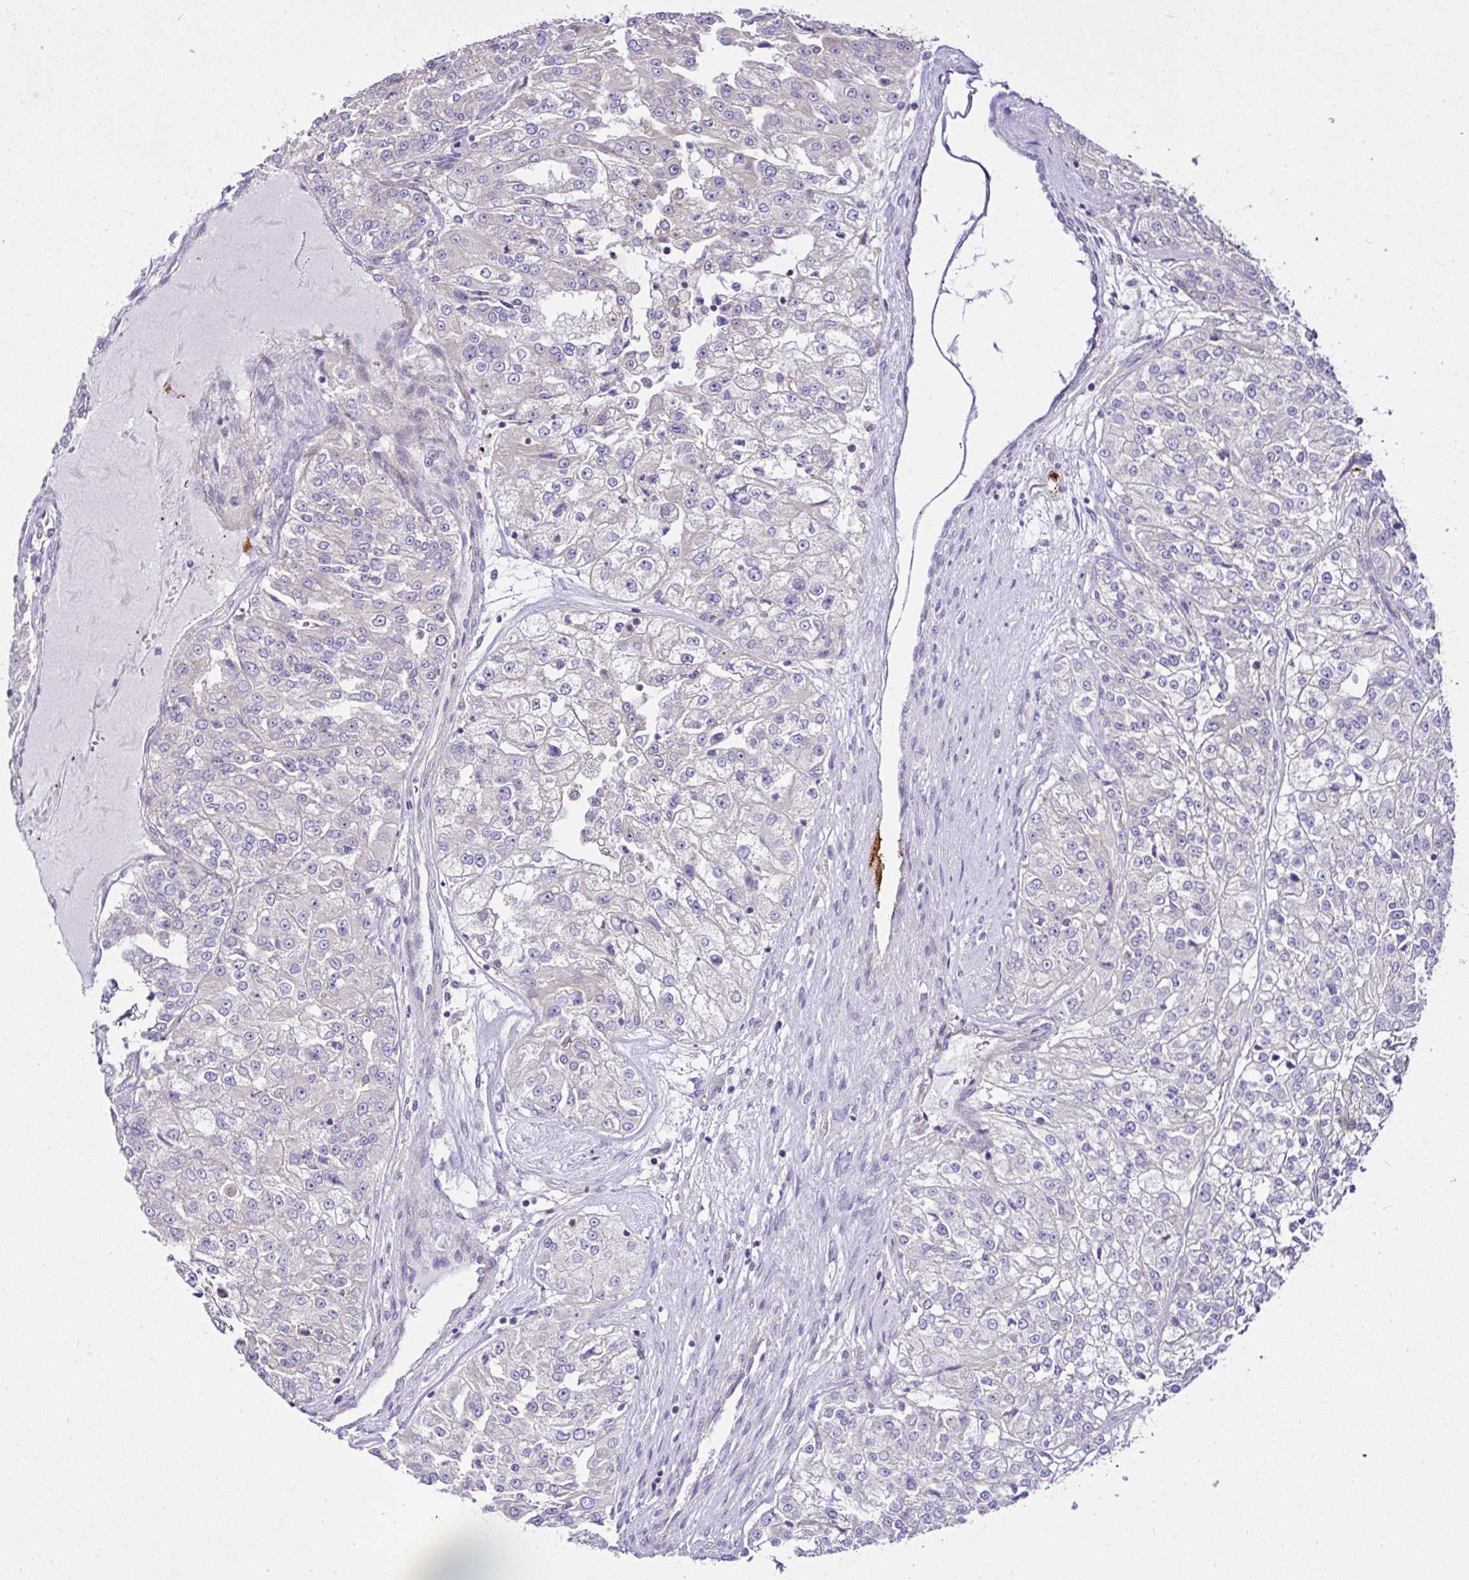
{"staining": {"intensity": "negative", "quantity": "none", "location": "none"}, "tissue": "renal cancer", "cell_type": "Tumor cells", "image_type": "cancer", "snomed": [{"axis": "morphology", "description": "Adenocarcinoma, NOS"}, {"axis": "topography", "description": "Kidney"}], "caption": "Tumor cells are negative for protein expression in human renal adenocarcinoma.", "gene": "CCDC142", "patient": {"sex": "female", "age": 63}}